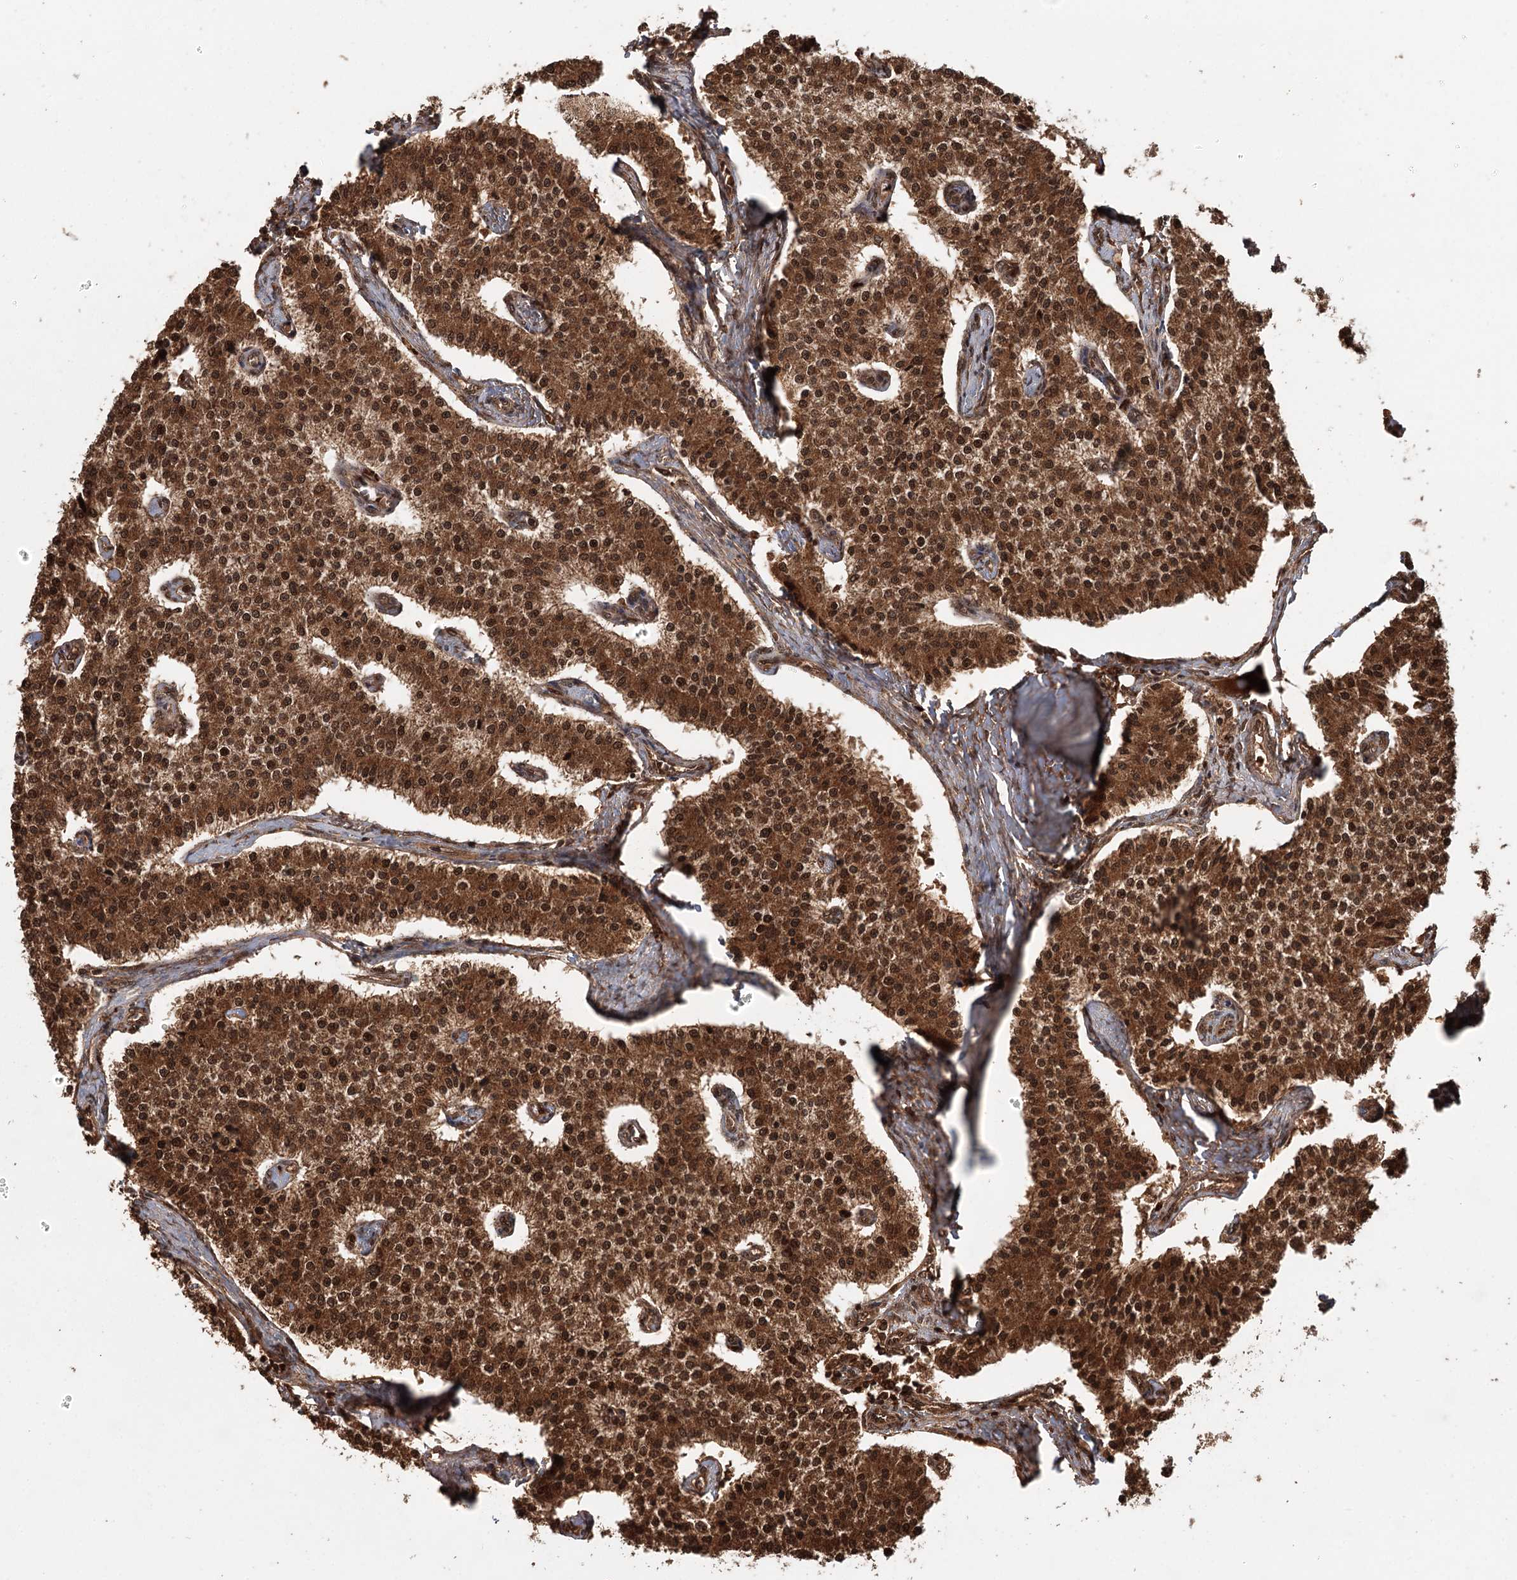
{"staining": {"intensity": "strong", "quantity": ">75%", "location": "cytoplasmic/membranous,nuclear"}, "tissue": "carcinoid", "cell_type": "Tumor cells", "image_type": "cancer", "snomed": [{"axis": "morphology", "description": "Carcinoid, malignant, NOS"}, {"axis": "topography", "description": "Colon"}], "caption": "Immunohistochemistry (IHC) histopathology image of malignant carcinoid stained for a protein (brown), which reveals high levels of strong cytoplasmic/membranous and nuclear expression in approximately >75% of tumor cells.", "gene": "N6AMT1", "patient": {"sex": "female", "age": 52}}